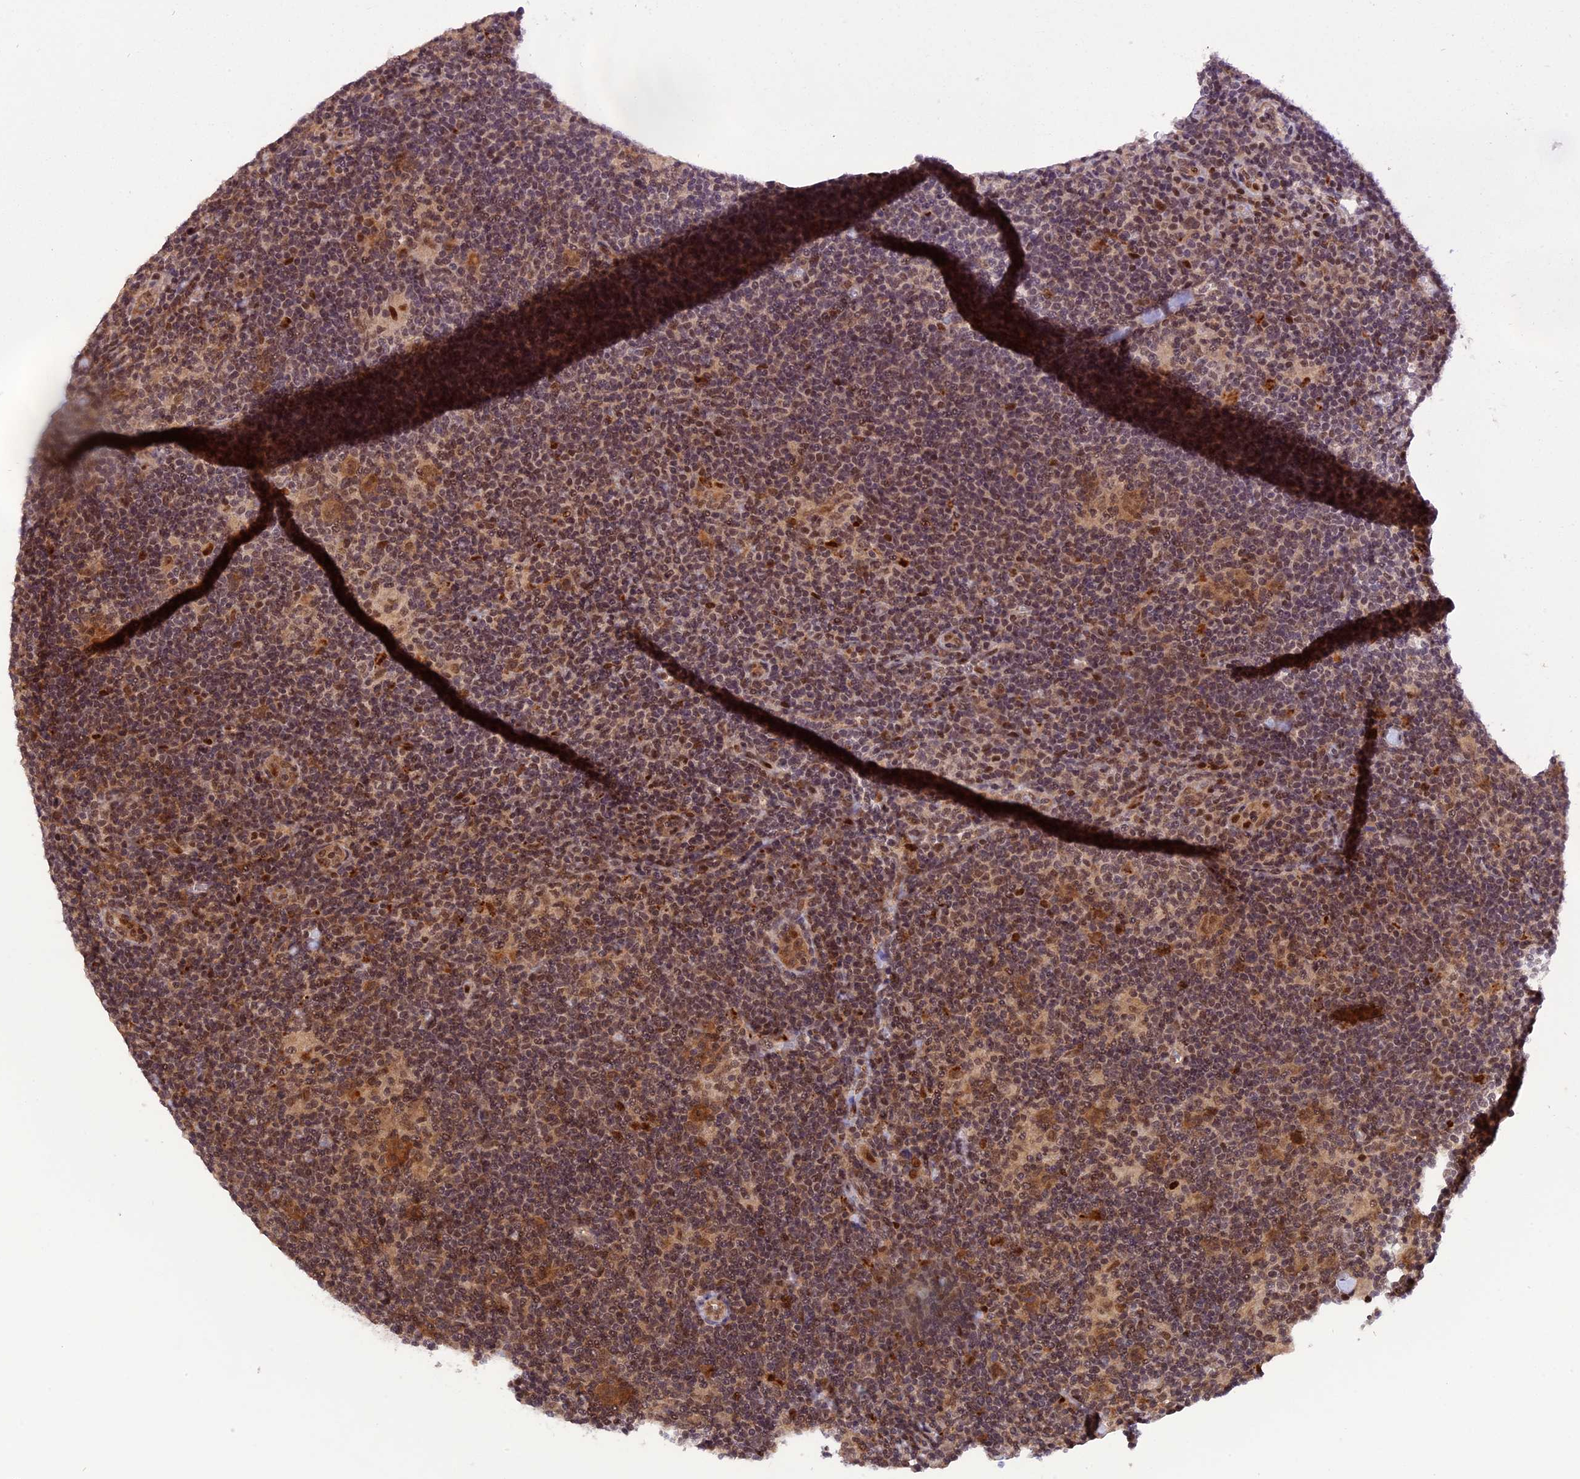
{"staining": {"intensity": "moderate", "quantity": ">75%", "location": "cytoplasmic/membranous"}, "tissue": "lymphoma", "cell_type": "Tumor cells", "image_type": "cancer", "snomed": [{"axis": "morphology", "description": "Hodgkin's disease, NOS"}, {"axis": "topography", "description": "Lymph node"}], "caption": "This photomicrograph demonstrates IHC staining of human lymphoma, with medium moderate cytoplasmic/membranous staining in about >75% of tumor cells.", "gene": "SAMD4A", "patient": {"sex": "female", "age": 57}}